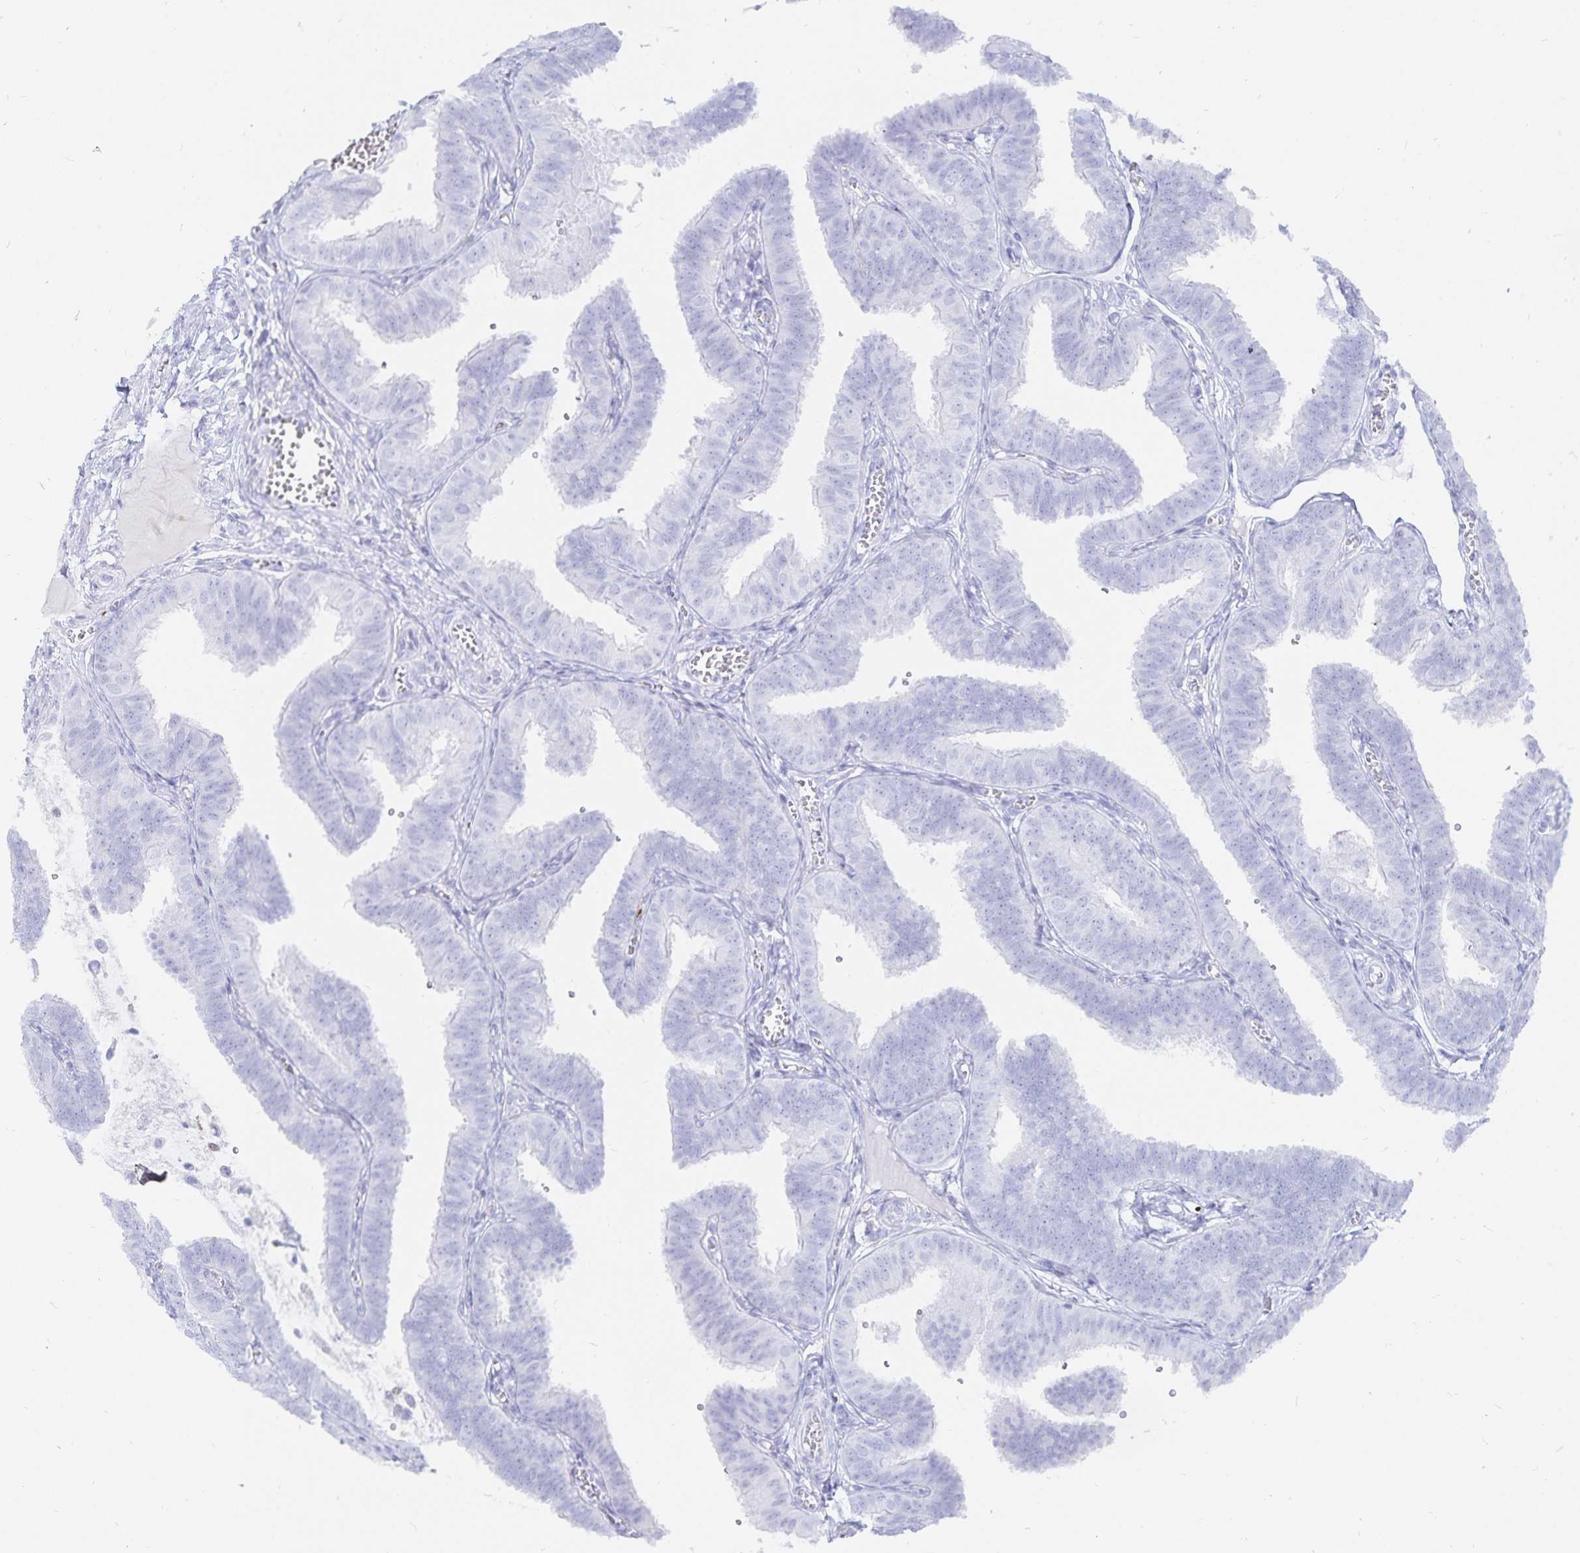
{"staining": {"intensity": "negative", "quantity": "none", "location": "none"}, "tissue": "fallopian tube", "cell_type": "Glandular cells", "image_type": "normal", "snomed": [{"axis": "morphology", "description": "Normal tissue, NOS"}, {"axis": "topography", "description": "Fallopian tube"}], "caption": "The histopathology image demonstrates no staining of glandular cells in benign fallopian tube.", "gene": "INSL5", "patient": {"sex": "female", "age": 25}}